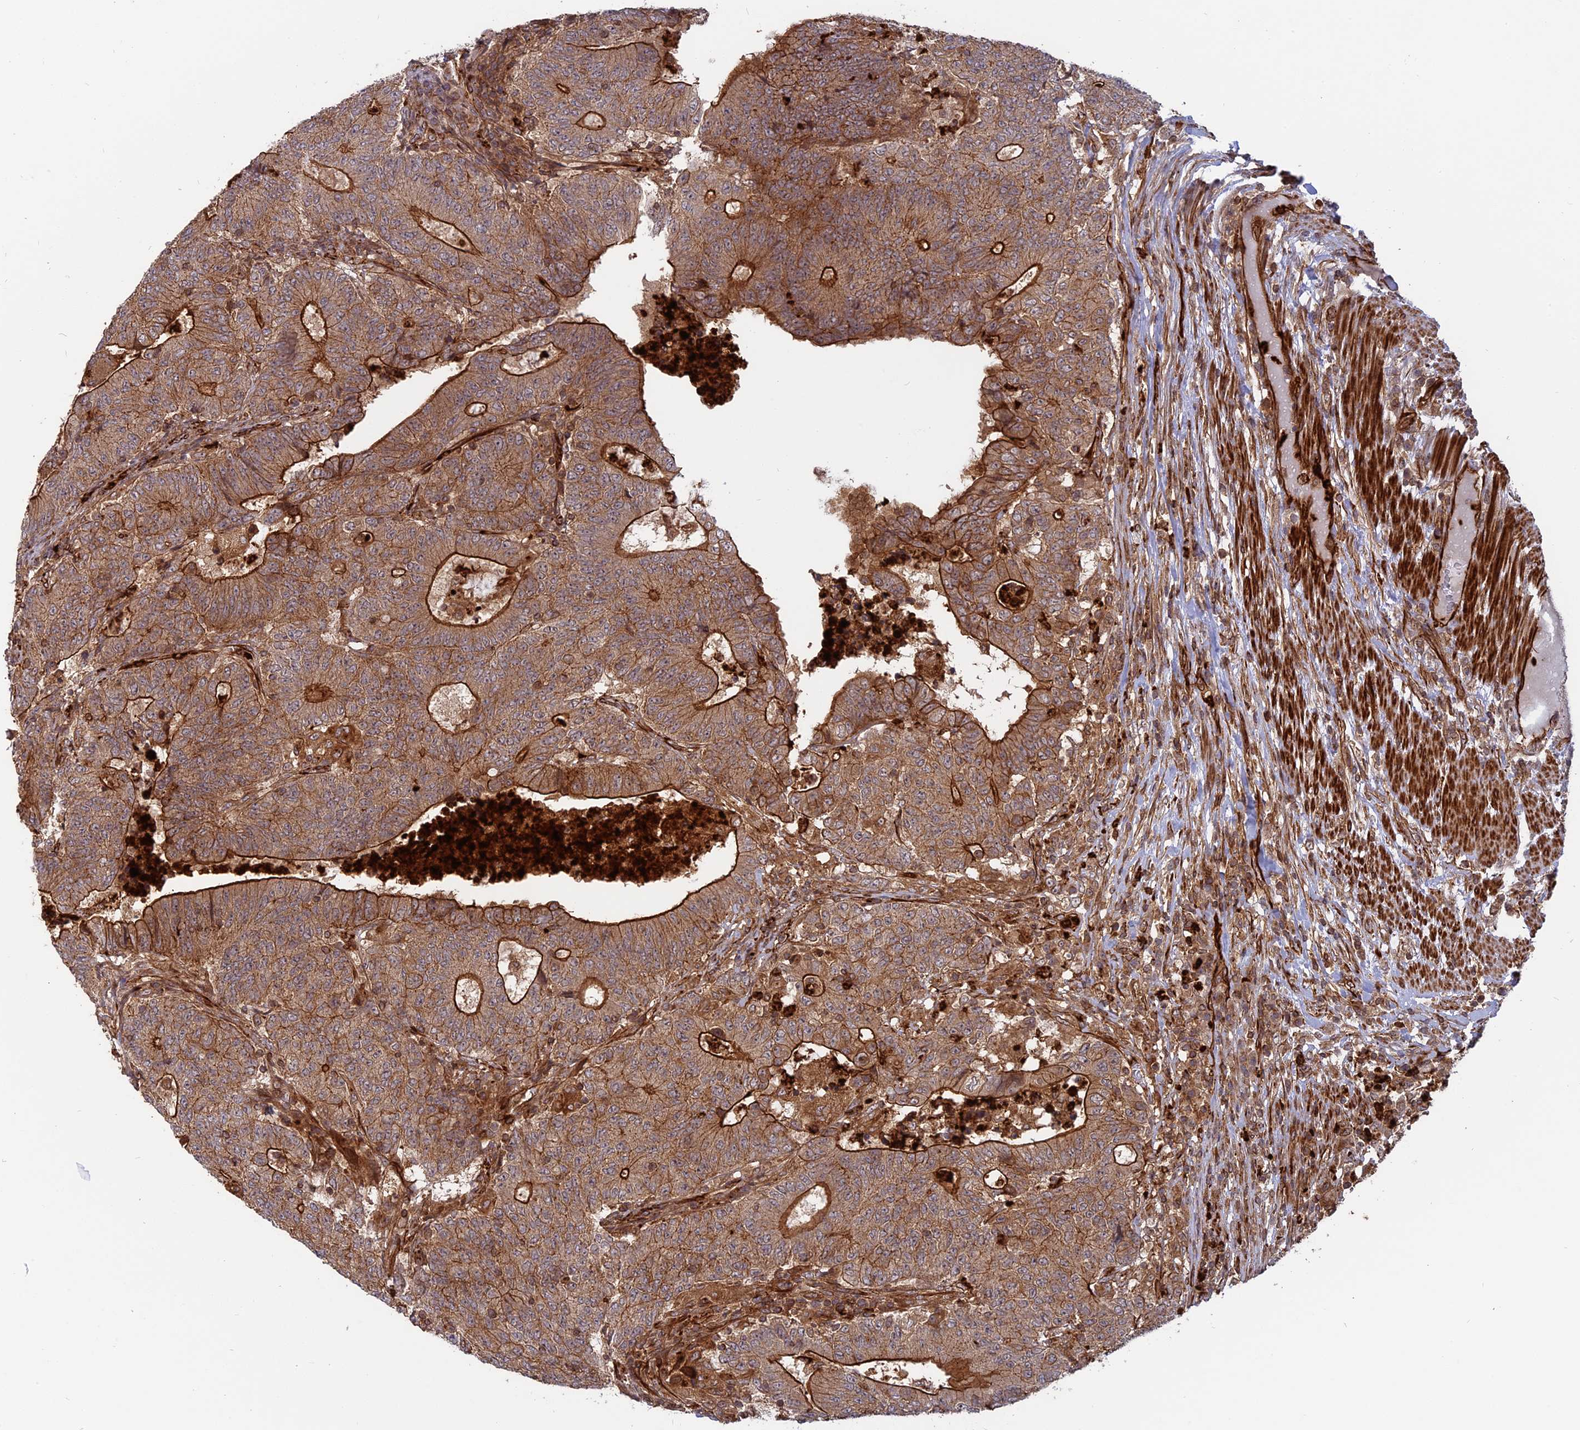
{"staining": {"intensity": "moderate", "quantity": ">75%", "location": "cytoplasmic/membranous"}, "tissue": "colorectal cancer", "cell_type": "Tumor cells", "image_type": "cancer", "snomed": [{"axis": "morphology", "description": "Adenocarcinoma, NOS"}, {"axis": "topography", "description": "Colon"}], "caption": "Colorectal cancer stained with a protein marker exhibits moderate staining in tumor cells.", "gene": "PHLDB3", "patient": {"sex": "female", "age": 75}}